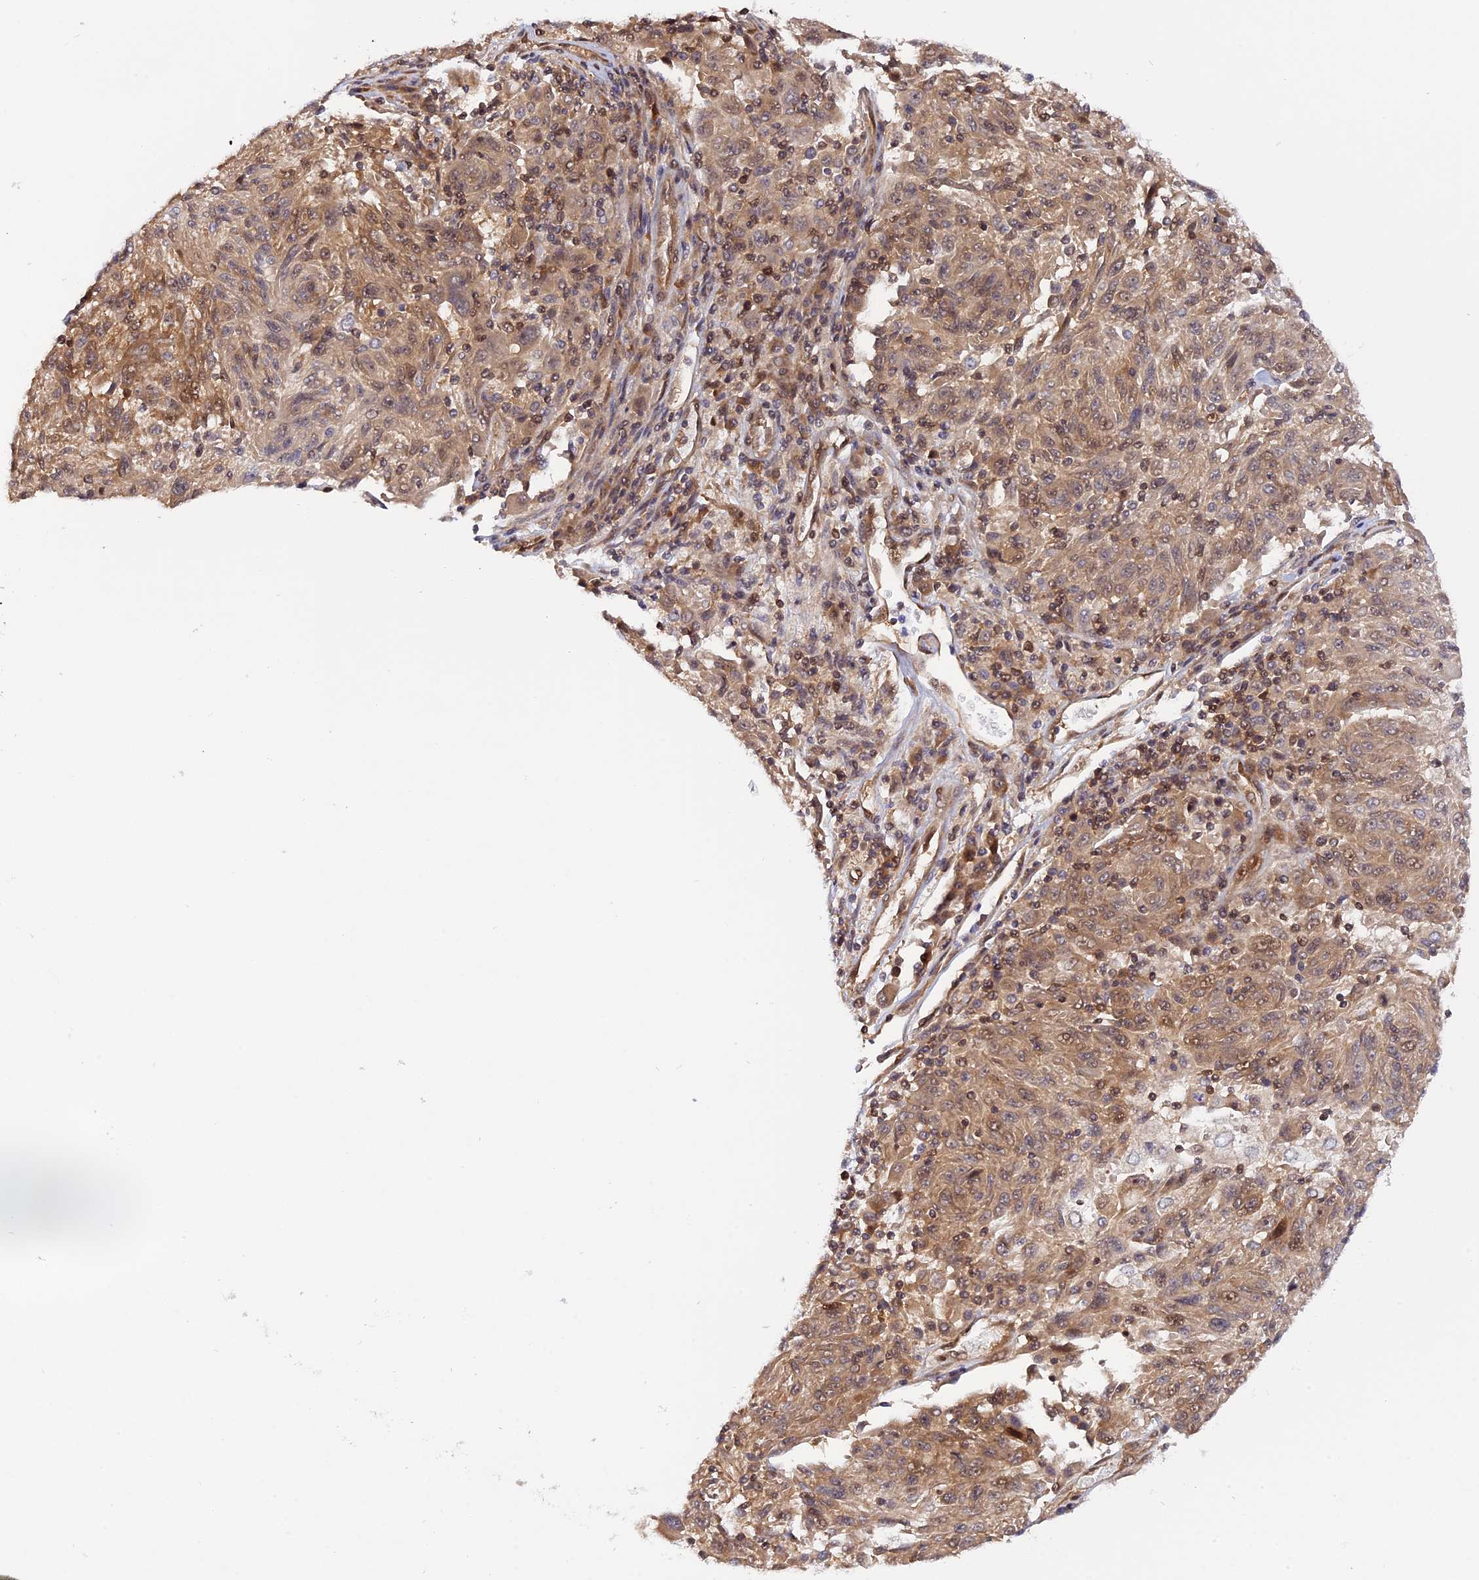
{"staining": {"intensity": "weak", "quantity": ">75%", "location": "cytoplasmic/membranous,nuclear"}, "tissue": "melanoma", "cell_type": "Tumor cells", "image_type": "cancer", "snomed": [{"axis": "morphology", "description": "Malignant melanoma, NOS"}, {"axis": "topography", "description": "Skin"}], "caption": "Approximately >75% of tumor cells in human melanoma display weak cytoplasmic/membranous and nuclear protein positivity as visualized by brown immunohistochemical staining.", "gene": "ZNF428", "patient": {"sex": "male", "age": 53}}